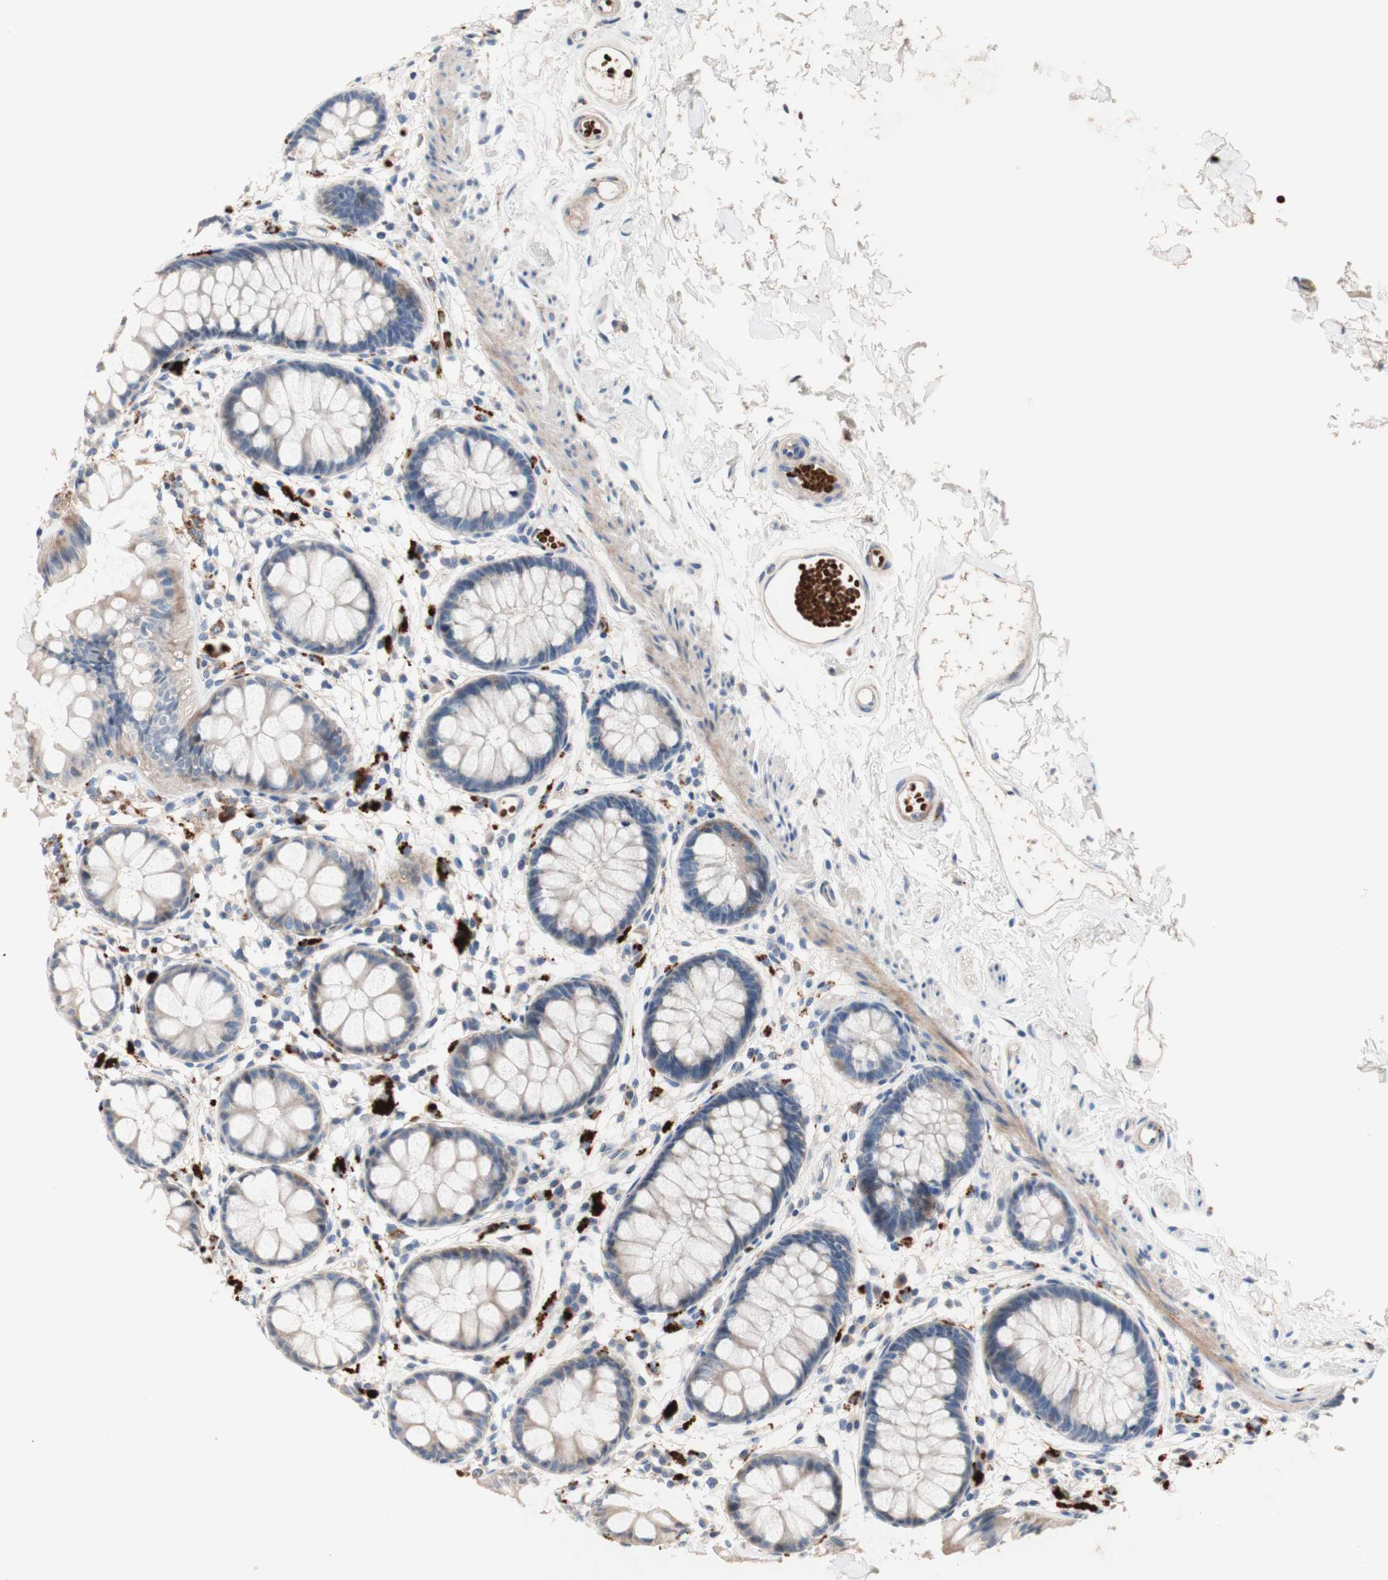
{"staining": {"intensity": "negative", "quantity": "none", "location": "none"}, "tissue": "rectum", "cell_type": "Glandular cells", "image_type": "normal", "snomed": [{"axis": "morphology", "description": "Normal tissue, NOS"}, {"axis": "topography", "description": "Rectum"}], "caption": "A photomicrograph of rectum stained for a protein shows no brown staining in glandular cells. (Brightfield microscopy of DAB IHC at high magnification).", "gene": "CDON", "patient": {"sex": "female", "age": 66}}